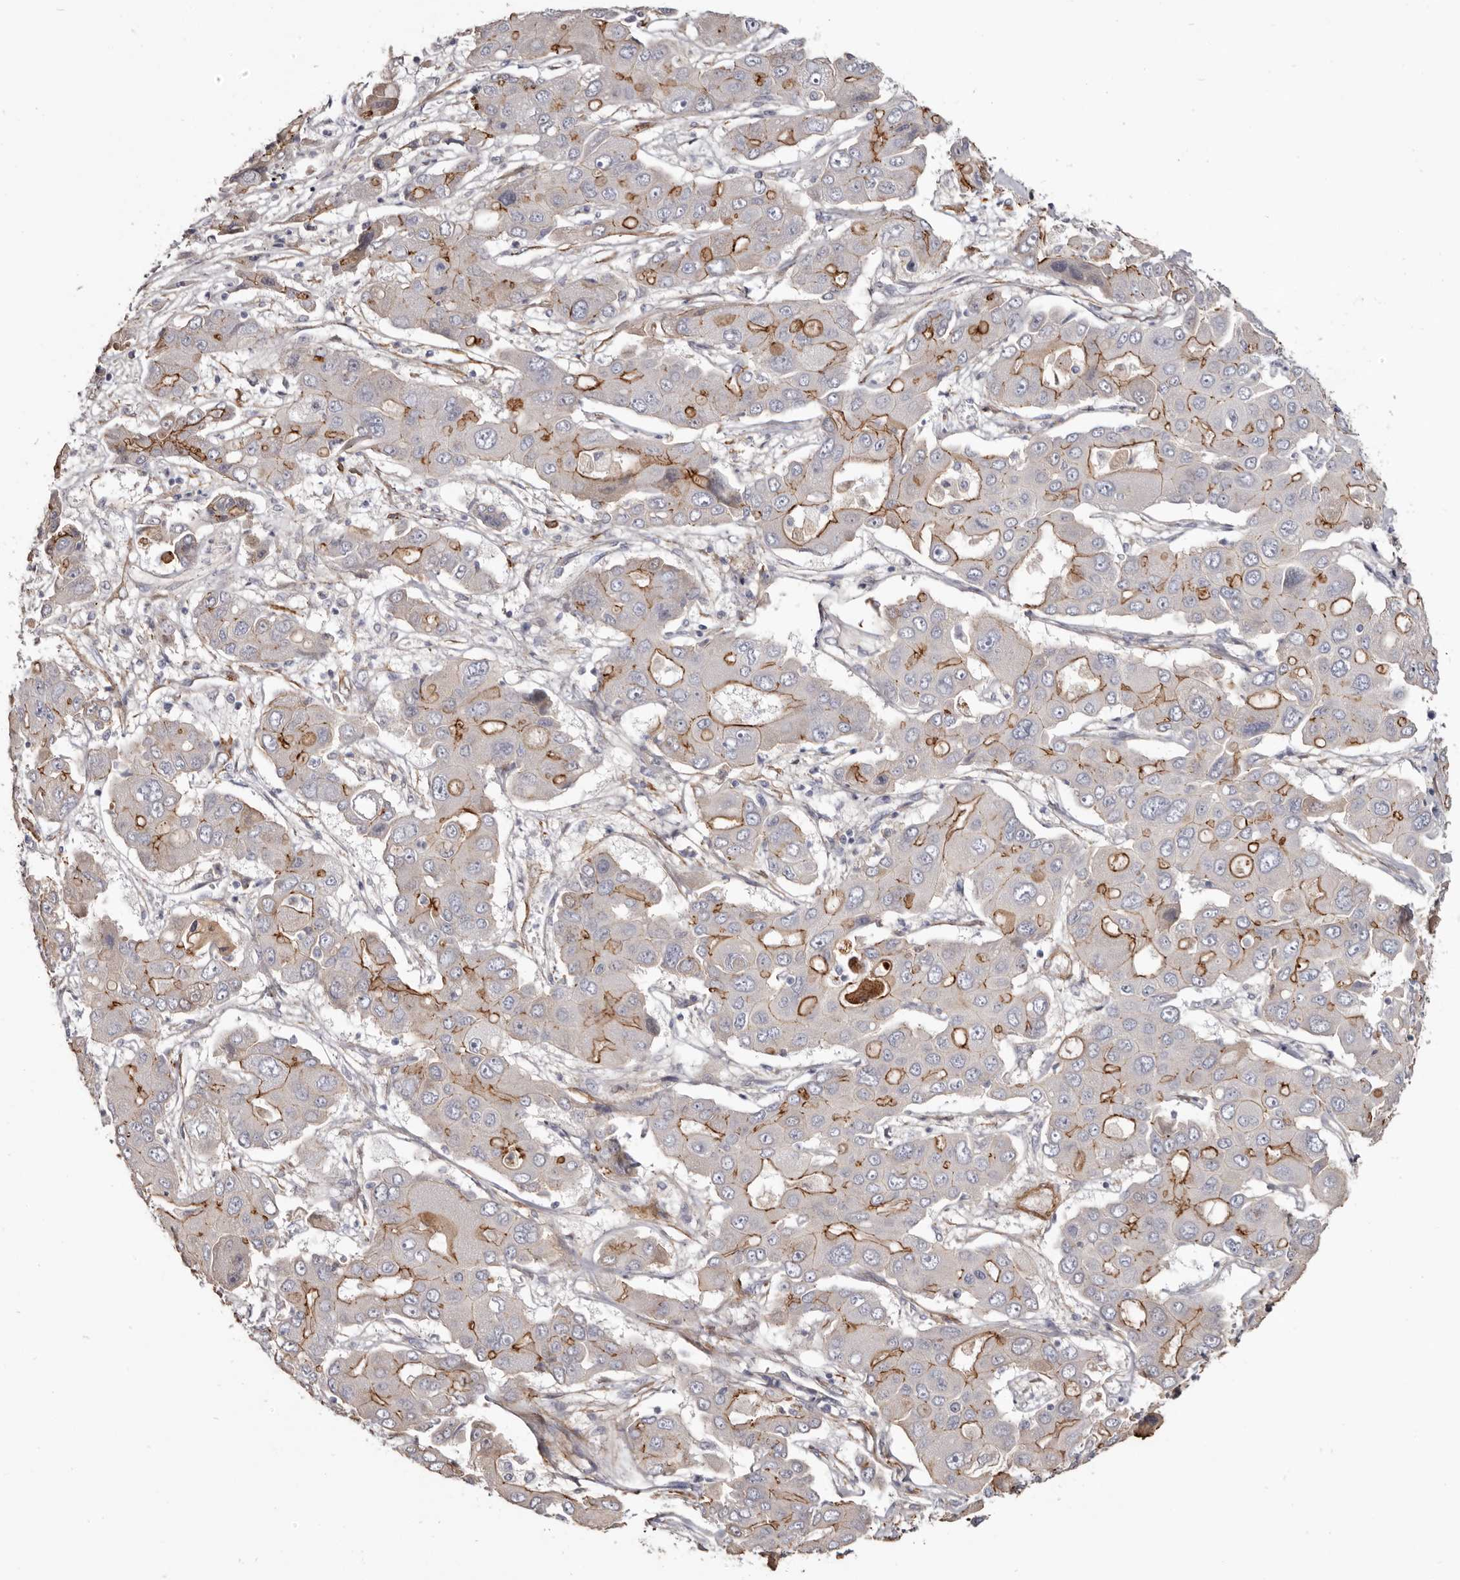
{"staining": {"intensity": "moderate", "quantity": "25%-75%", "location": "cytoplasmic/membranous"}, "tissue": "liver cancer", "cell_type": "Tumor cells", "image_type": "cancer", "snomed": [{"axis": "morphology", "description": "Cholangiocarcinoma"}, {"axis": "topography", "description": "Liver"}], "caption": "A high-resolution image shows immunohistochemistry staining of liver cancer (cholangiocarcinoma), which reveals moderate cytoplasmic/membranous expression in about 25%-75% of tumor cells.", "gene": "CGN", "patient": {"sex": "male", "age": 67}}